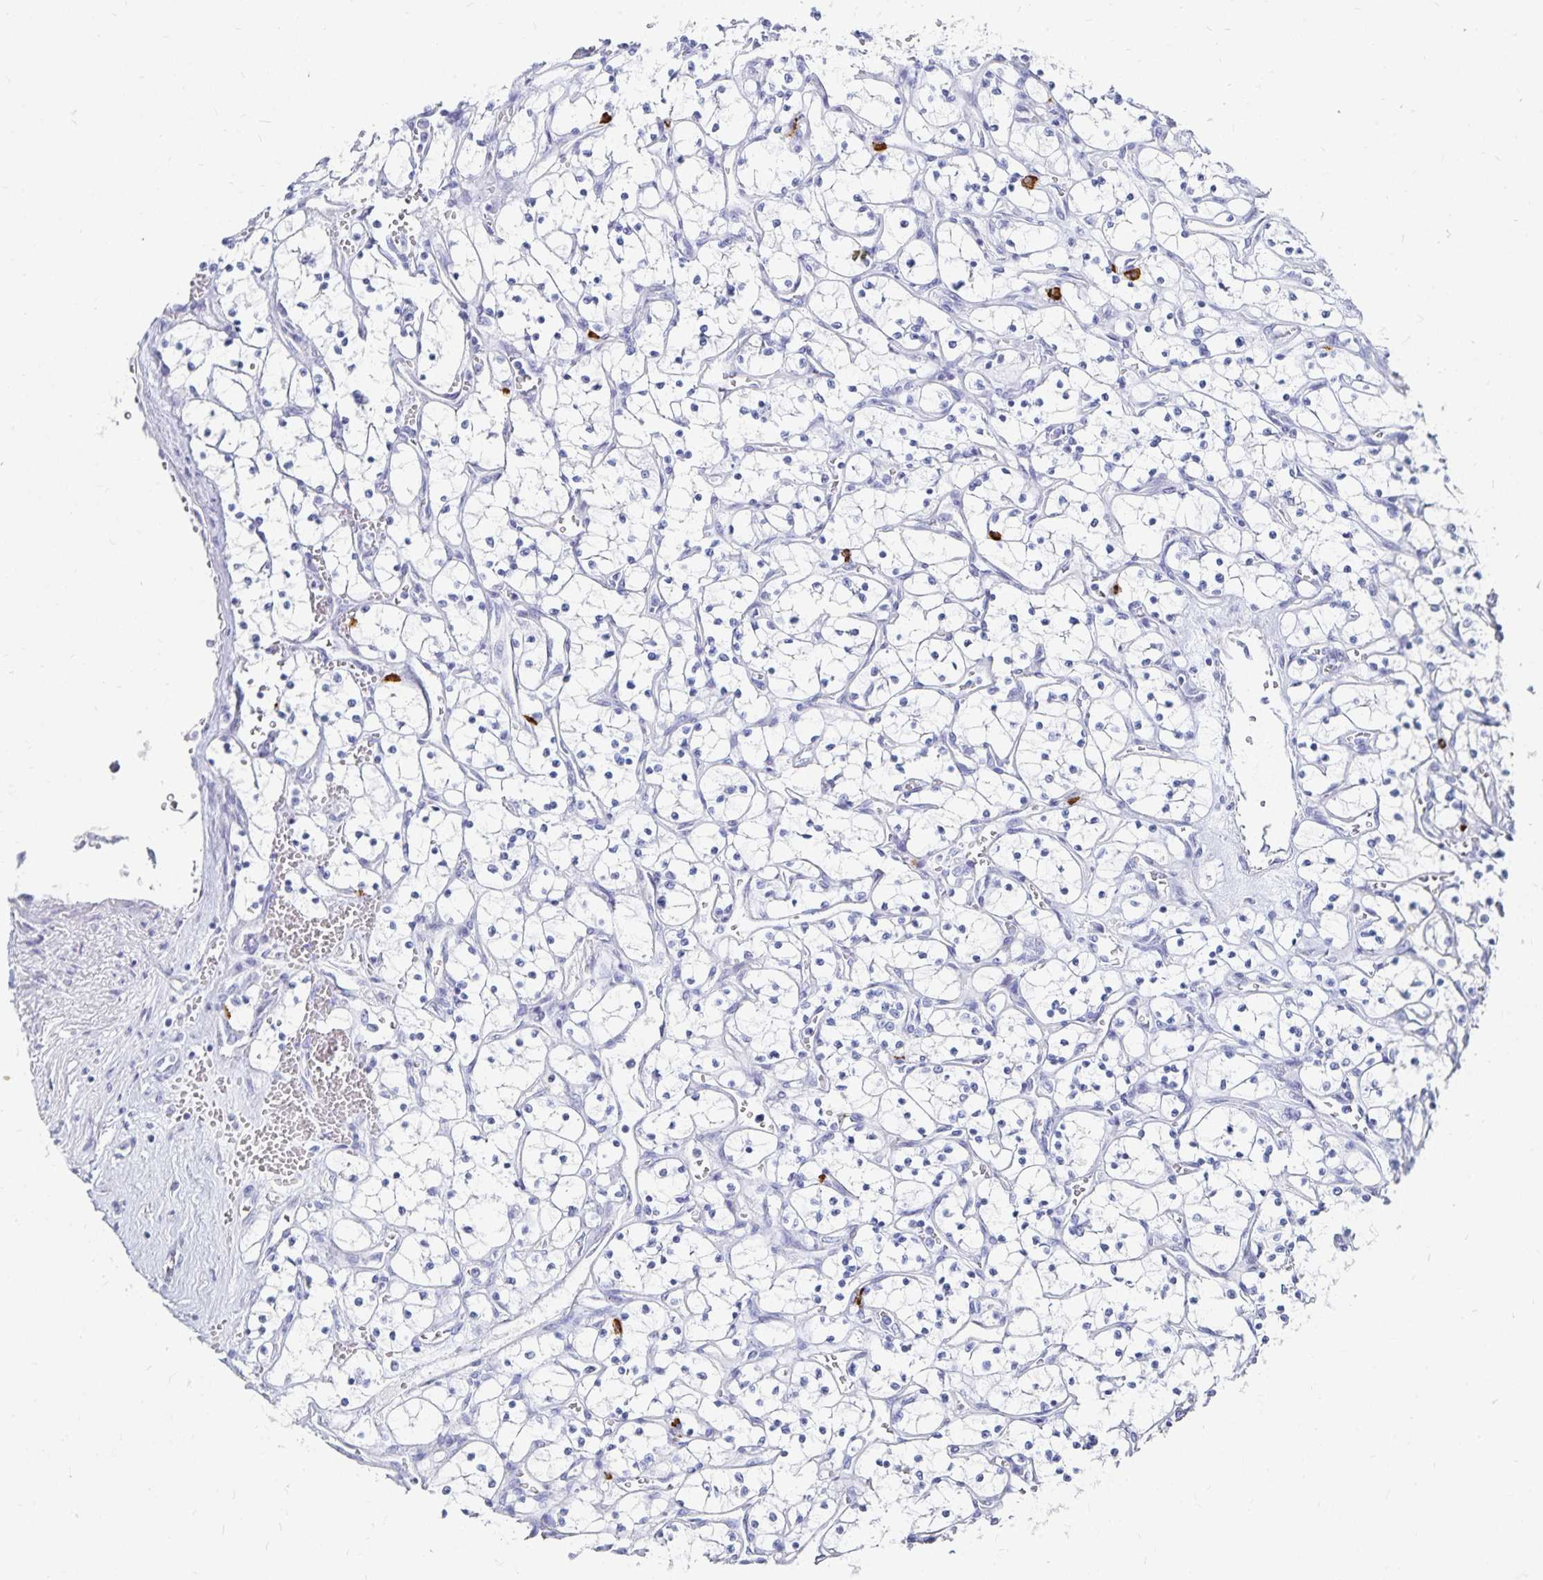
{"staining": {"intensity": "negative", "quantity": "none", "location": "none"}, "tissue": "renal cancer", "cell_type": "Tumor cells", "image_type": "cancer", "snomed": [{"axis": "morphology", "description": "Adenocarcinoma, NOS"}, {"axis": "topography", "description": "Kidney"}], "caption": "DAB immunohistochemical staining of renal adenocarcinoma exhibits no significant positivity in tumor cells. (Stains: DAB immunohistochemistry with hematoxylin counter stain, Microscopy: brightfield microscopy at high magnification).", "gene": "TNIP1", "patient": {"sex": "female", "age": 69}}